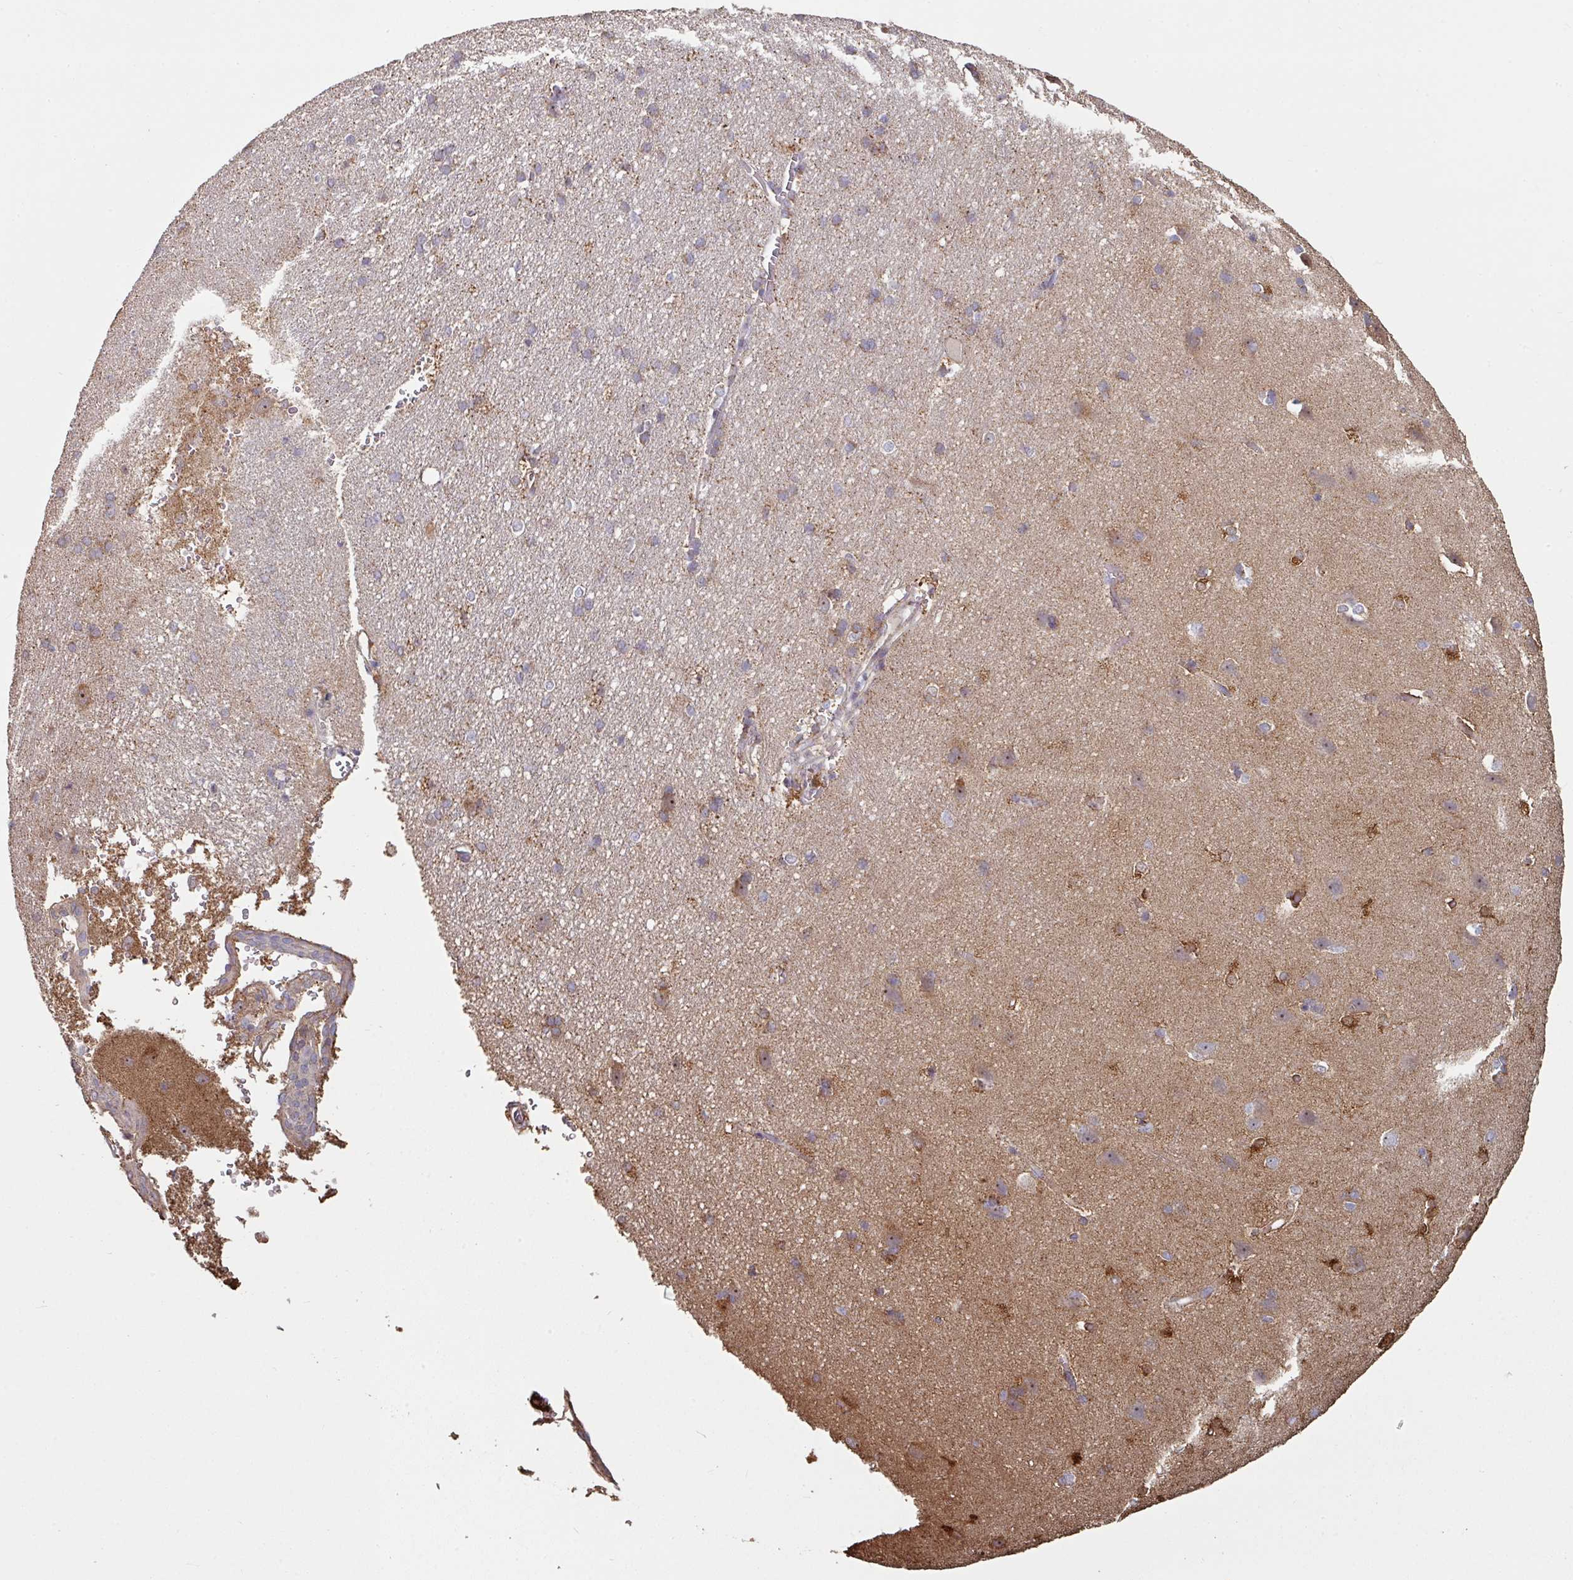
{"staining": {"intensity": "weak", "quantity": ">75%", "location": "cytoplasmic/membranous"}, "tissue": "cerebral cortex", "cell_type": "Endothelial cells", "image_type": "normal", "snomed": [{"axis": "morphology", "description": "Normal tissue, NOS"}, {"axis": "topography", "description": "Cerebral cortex"}], "caption": "High-power microscopy captured an immunohistochemistry (IHC) micrograph of benign cerebral cortex, revealing weak cytoplasmic/membranous expression in approximately >75% of endothelial cells.", "gene": "OR2D3", "patient": {"sex": "male", "age": 37}}